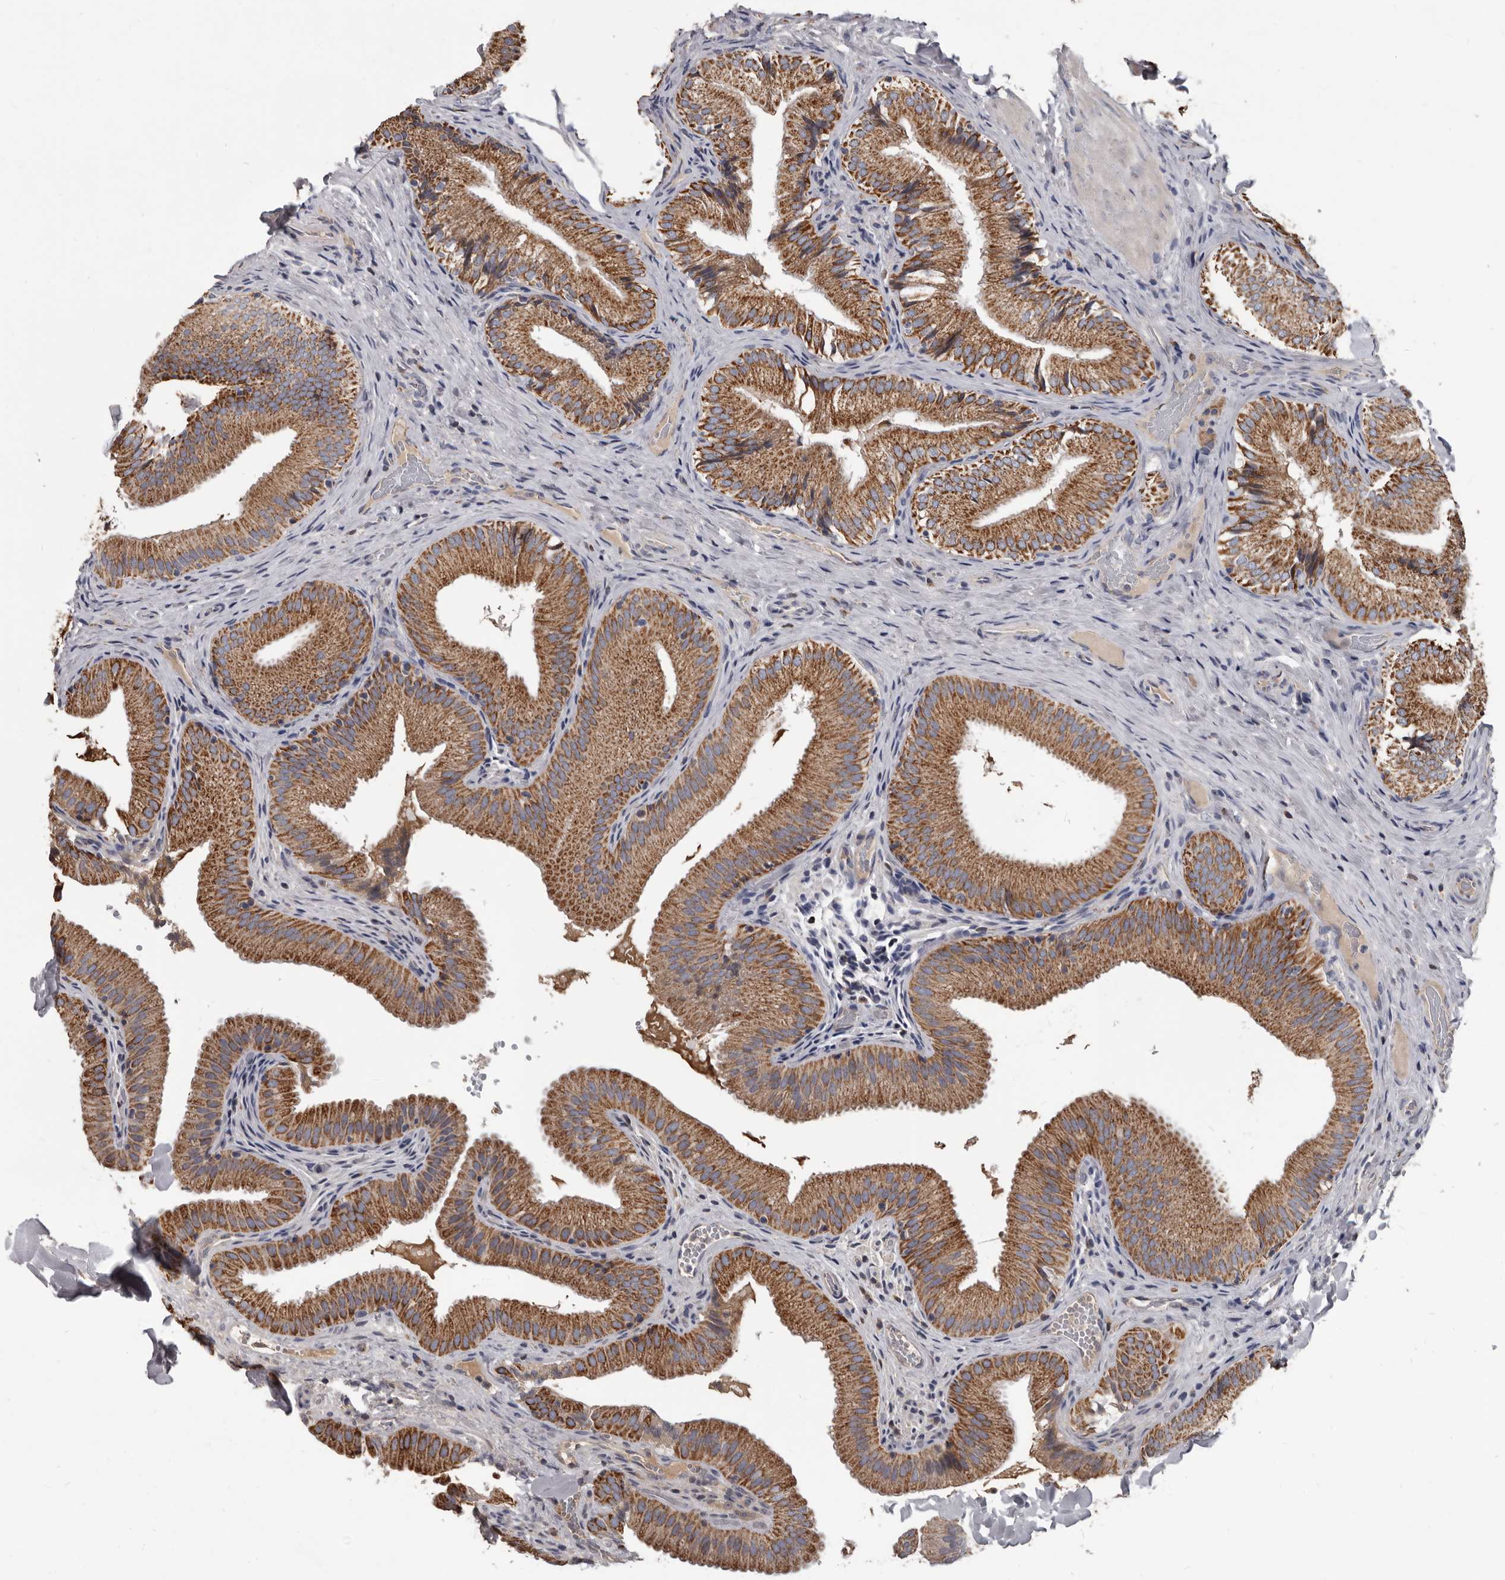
{"staining": {"intensity": "strong", "quantity": ">75%", "location": "cytoplasmic/membranous"}, "tissue": "gallbladder", "cell_type": "Glandular cells", "image_type": "normal", "snomed": [{"axis": "morphology", "description": "Normal tissue, NOS"}, {"axis": "topography", "description": "Gallbladder"}], "caption": "Immunohistochemistry photomicrograph of benign gallbladder: gallbladder stained using immunohistochemistry (IHC) displays high levels of strong protein expression localized specifically in the cytoplasmic/membranous of glandular cells, appearing as a cytoplasmic/membranous brown color.", "gene": "ALDH5A1", "patient": {"sex": "female", "age": 30}}